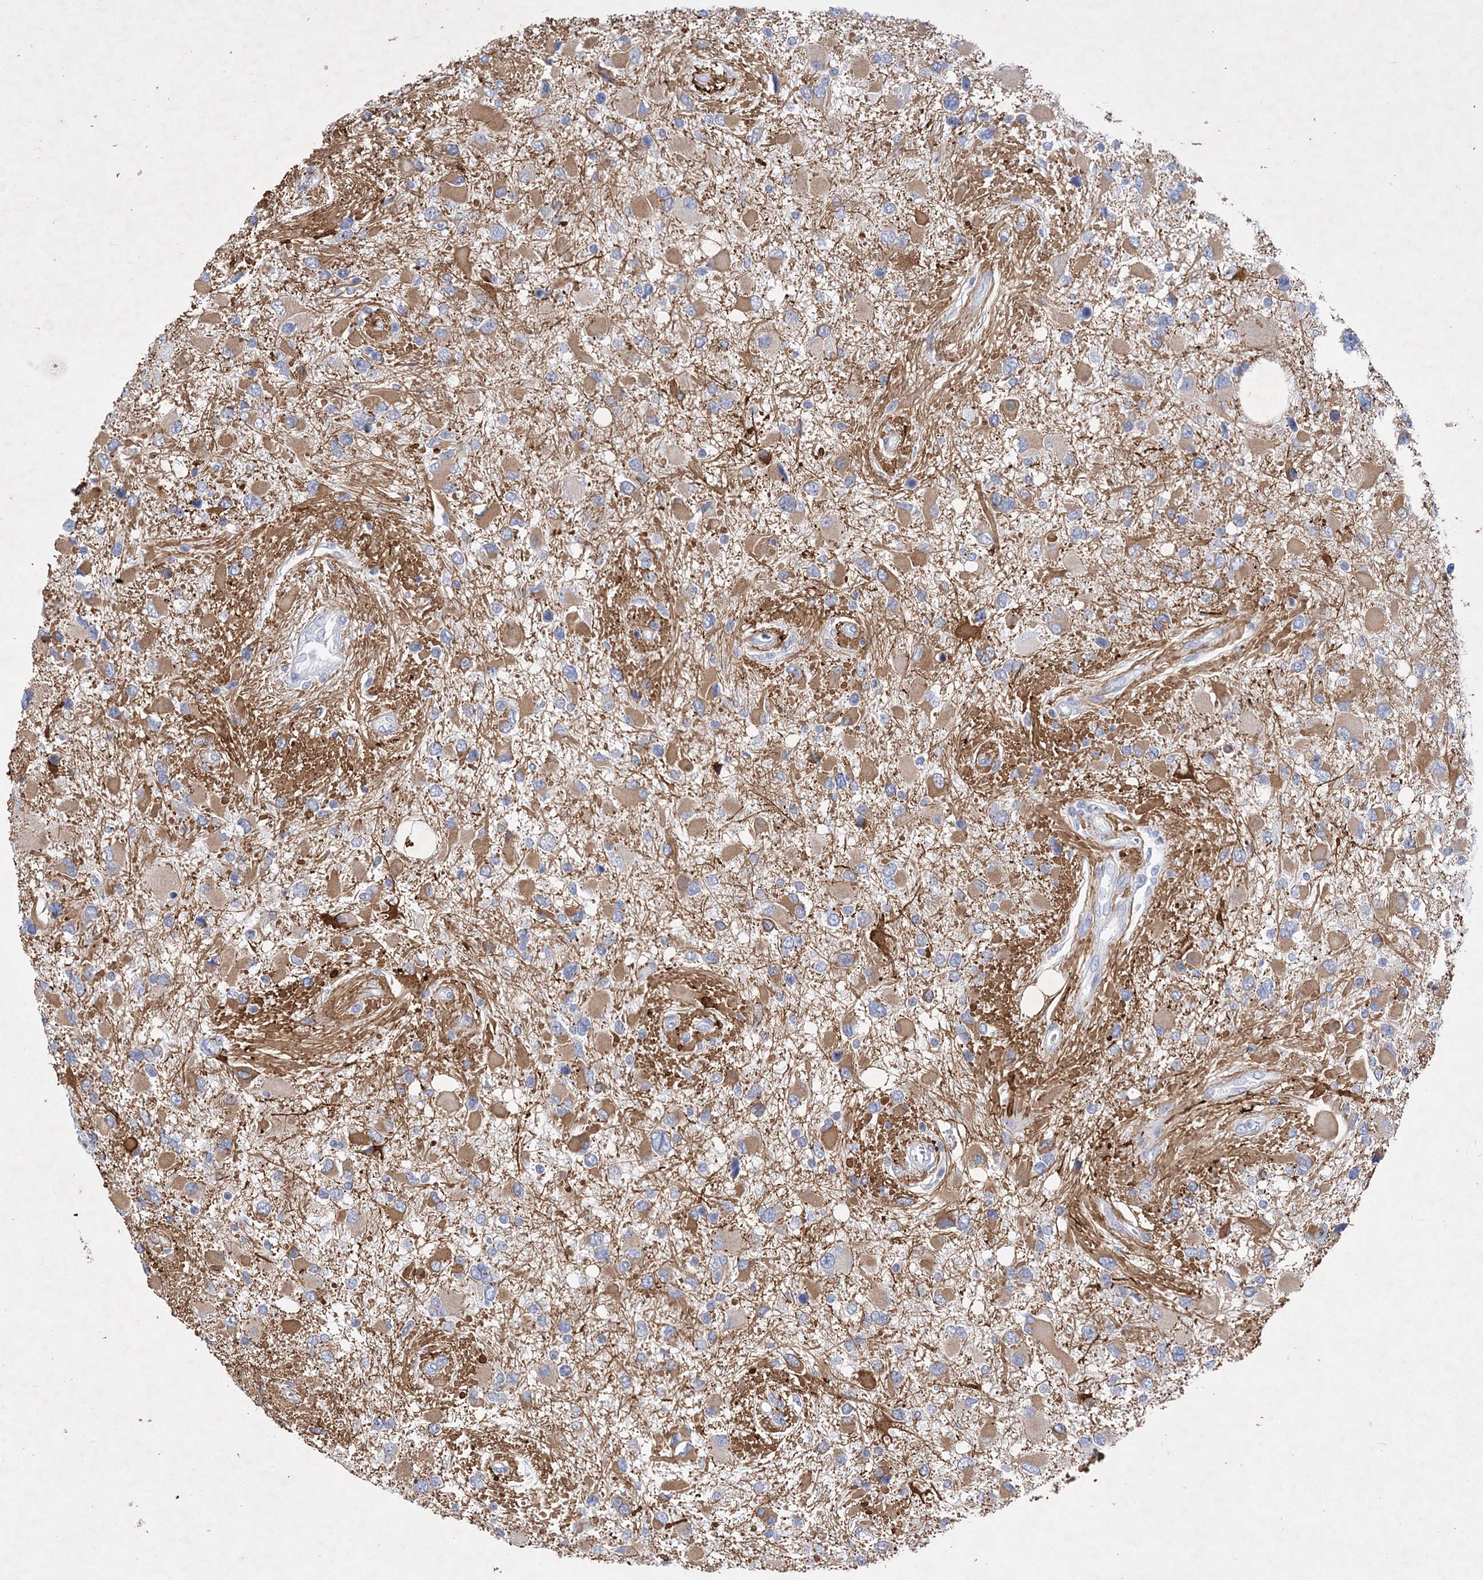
{"staining": {"intensity": "moderate", "quantity": "25%-75%", "location": "cytoplasmic/membranous"}, "tissue": "glioma", "cell_type": "Tumor cells", "image_type": "cancer", "snomed": [{"axis": "morphology", "description": "Glioma, malignant, High grade"}, {"axis": "topography", "description": "Brain"}], "caption": "Immunohistochemical staining of malignant glioma (high-grade) exhibits medium levels of moderate cytoplasmic/membranous protein positivity in approximately 25%-75% of tumor cells.", "gene": "COPS8", "patient": {"sex": "male", "age": 53}}